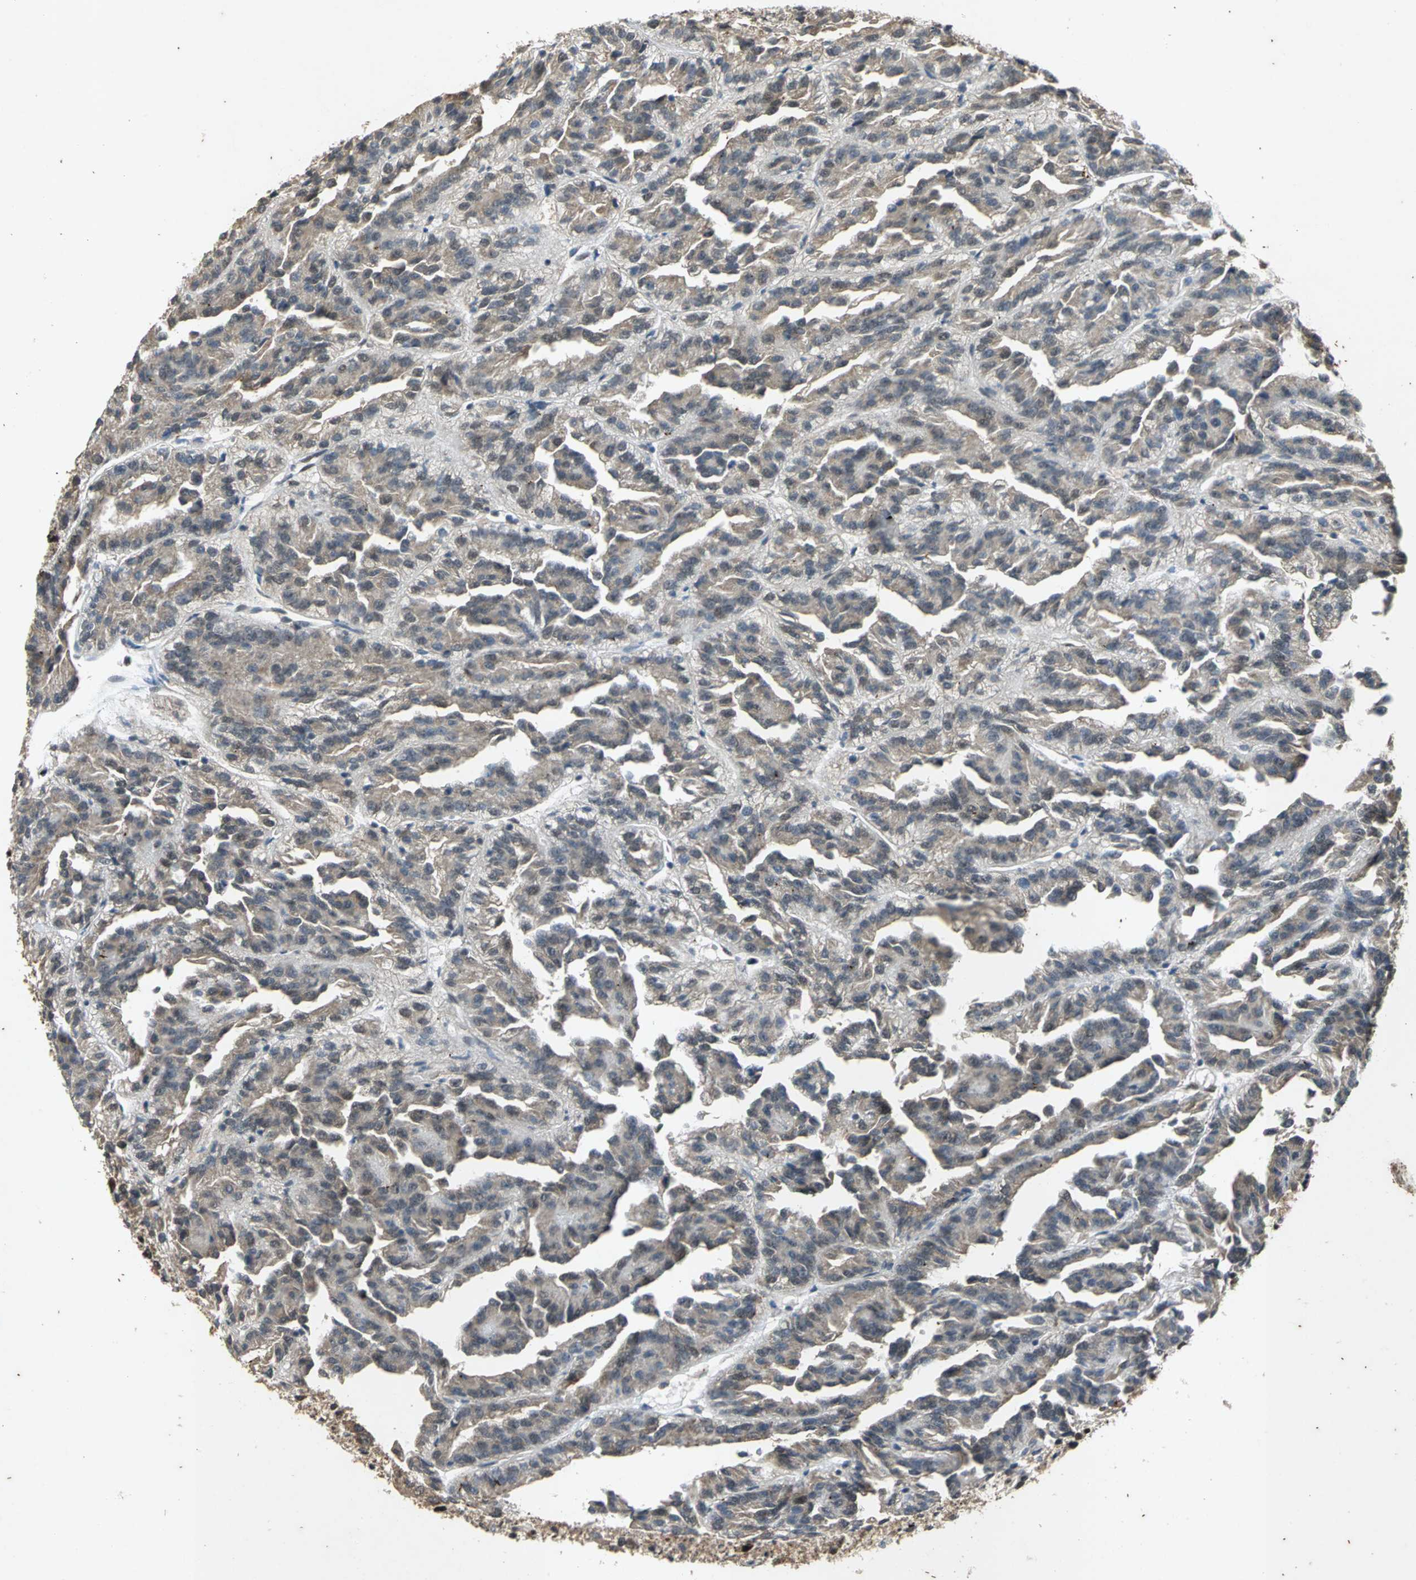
{"staining": {"intensity": "weak", "quantity": "25%-75%", "location": "cytoplasmic/membranous"}, "tissue": "renal cancer", "cell_type": "Tumor cells", "image_type": "cancer", "snomed": [{"axis": "morphology", "description": "Adenocarcinoma, NOS"}, {"axis": "topography", "description": "Kidney"}], "caption": "Protein analysis of renal cancer (adenocarcinoma) tissue demonstrates weak cytoplasmic/membranous expression in approximately 25%-75% of tumor cells.", "gene": "NOTCH3", "patient": {"sex": "male", "age": 46}}